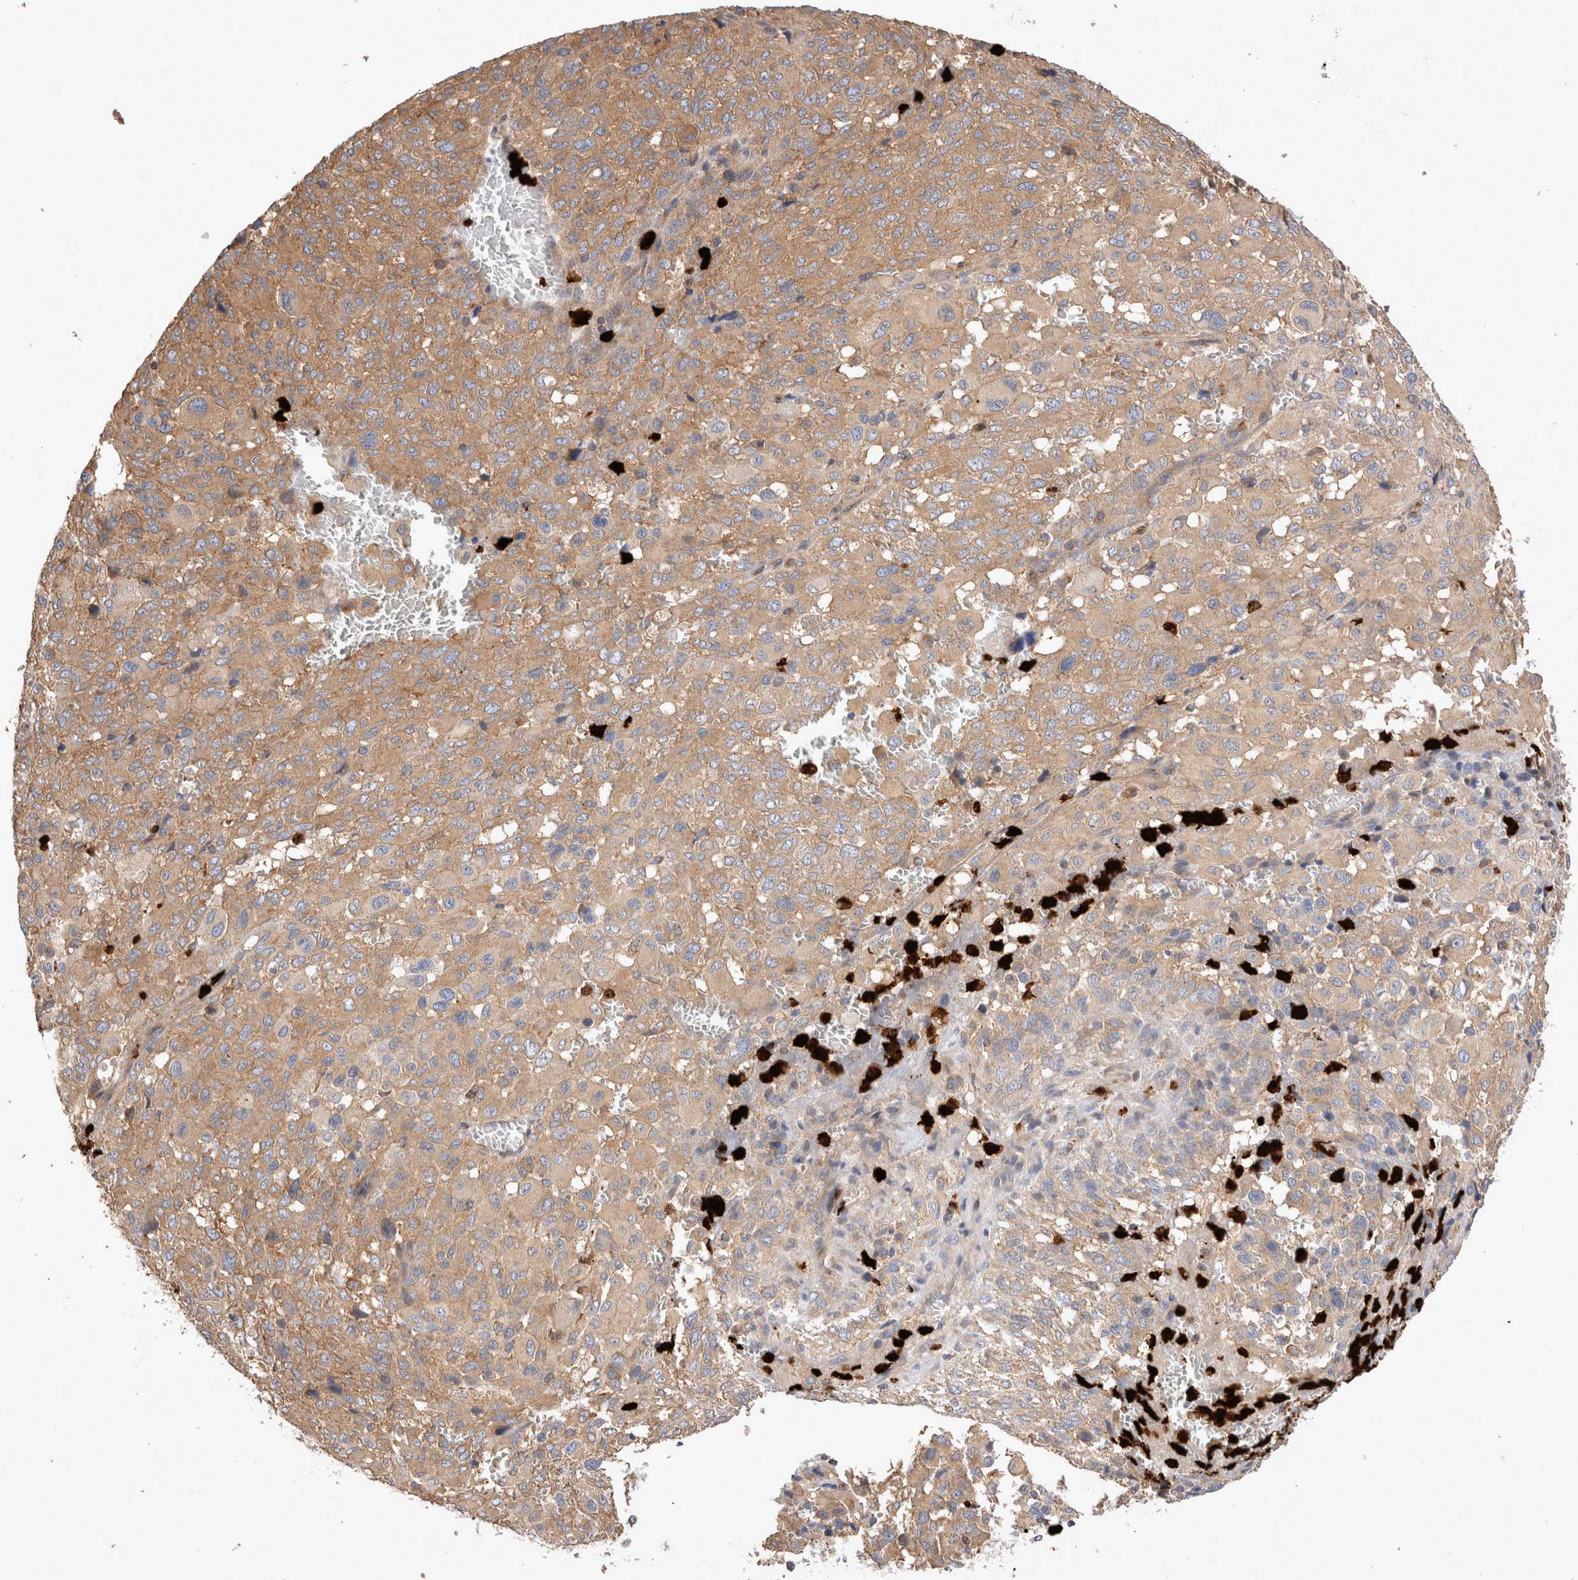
{"staining": {"intensity": "moderate", "quantity": ">75%", "location": "cytoplasmic/membranous"}, "tissue": "melanoma", "cell_type": "Tumor cells", "image_type": "cancer", "snomed": [{"axis": "morphology", "description": "Malignant melanoma, Metastatic site"}, {"axis": "topography", "description": "Skin"}], "caption": "Immunohistochemical staining of malignant melanoma (metastatic site) reveals medium levels of moderate cytoplasmic/membranous protein staining in about >75% of tumor cells. (brown staining indicates protein expression, while blue staining denotes nuclei).", "gene": "NXT2", "patient": {"sex": "female", "age": 74}}